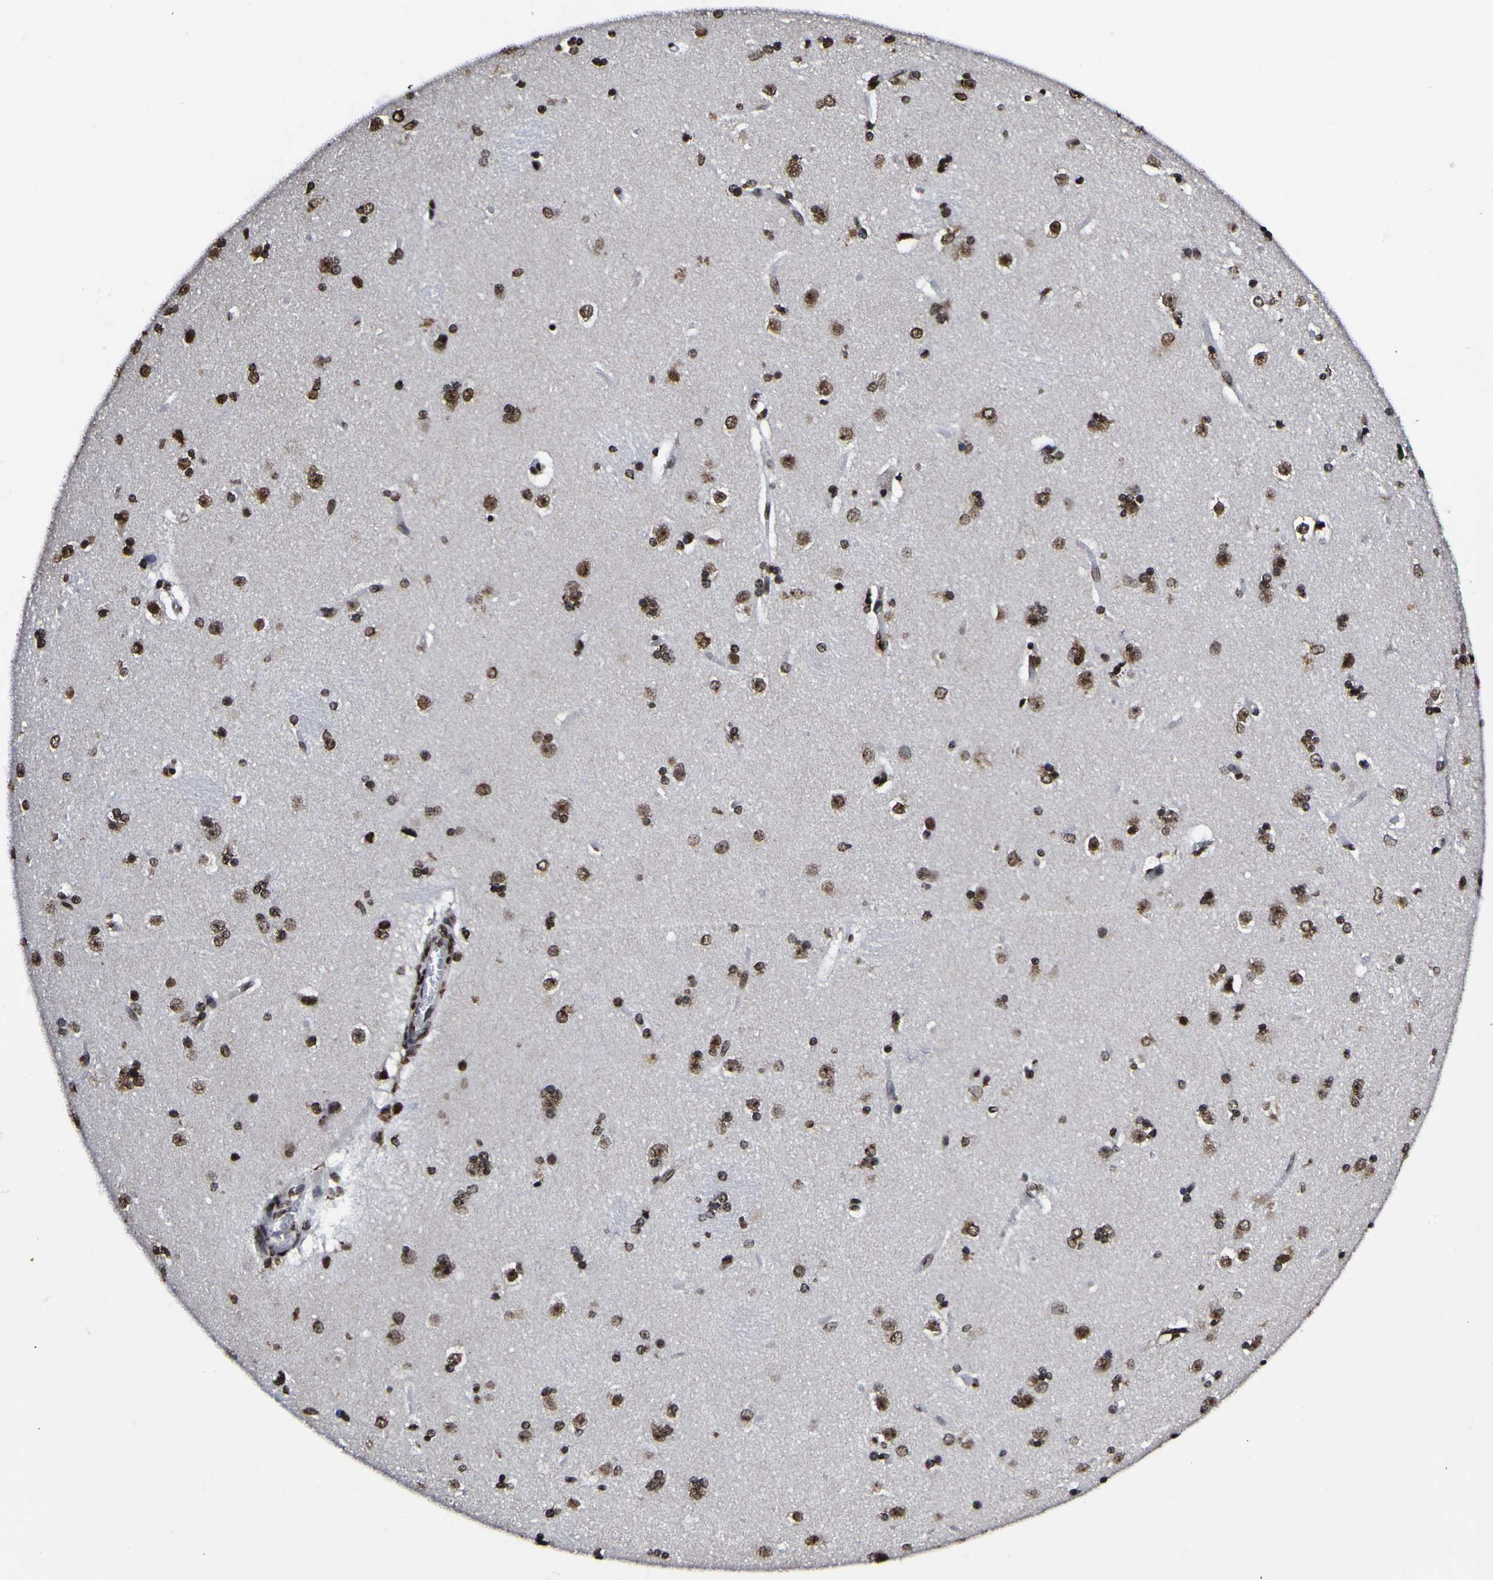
{"staining": {"intensity": "strong", "quantity": ">75%", "location": "nuclear"}, "tissue": "caudate", "cell_type": "Glial cells", "image_type": "normal", "snomed": [{"axis": "morphology", "description": "Normal tissue, NOS"}, {"axis": "topography", "description": "Lateral ventricle wall"}], "caption": "A micrograph of human caudate stained for a protein exhibits strong nuclear brown staining in glial cells. The staining is performed using DAB brown chromogen to label protein expression. The nuclei are counter-stained blue using hematoxylin.", "gene": "PIAS1", "patient": {"sex": "female", "age": 19}}